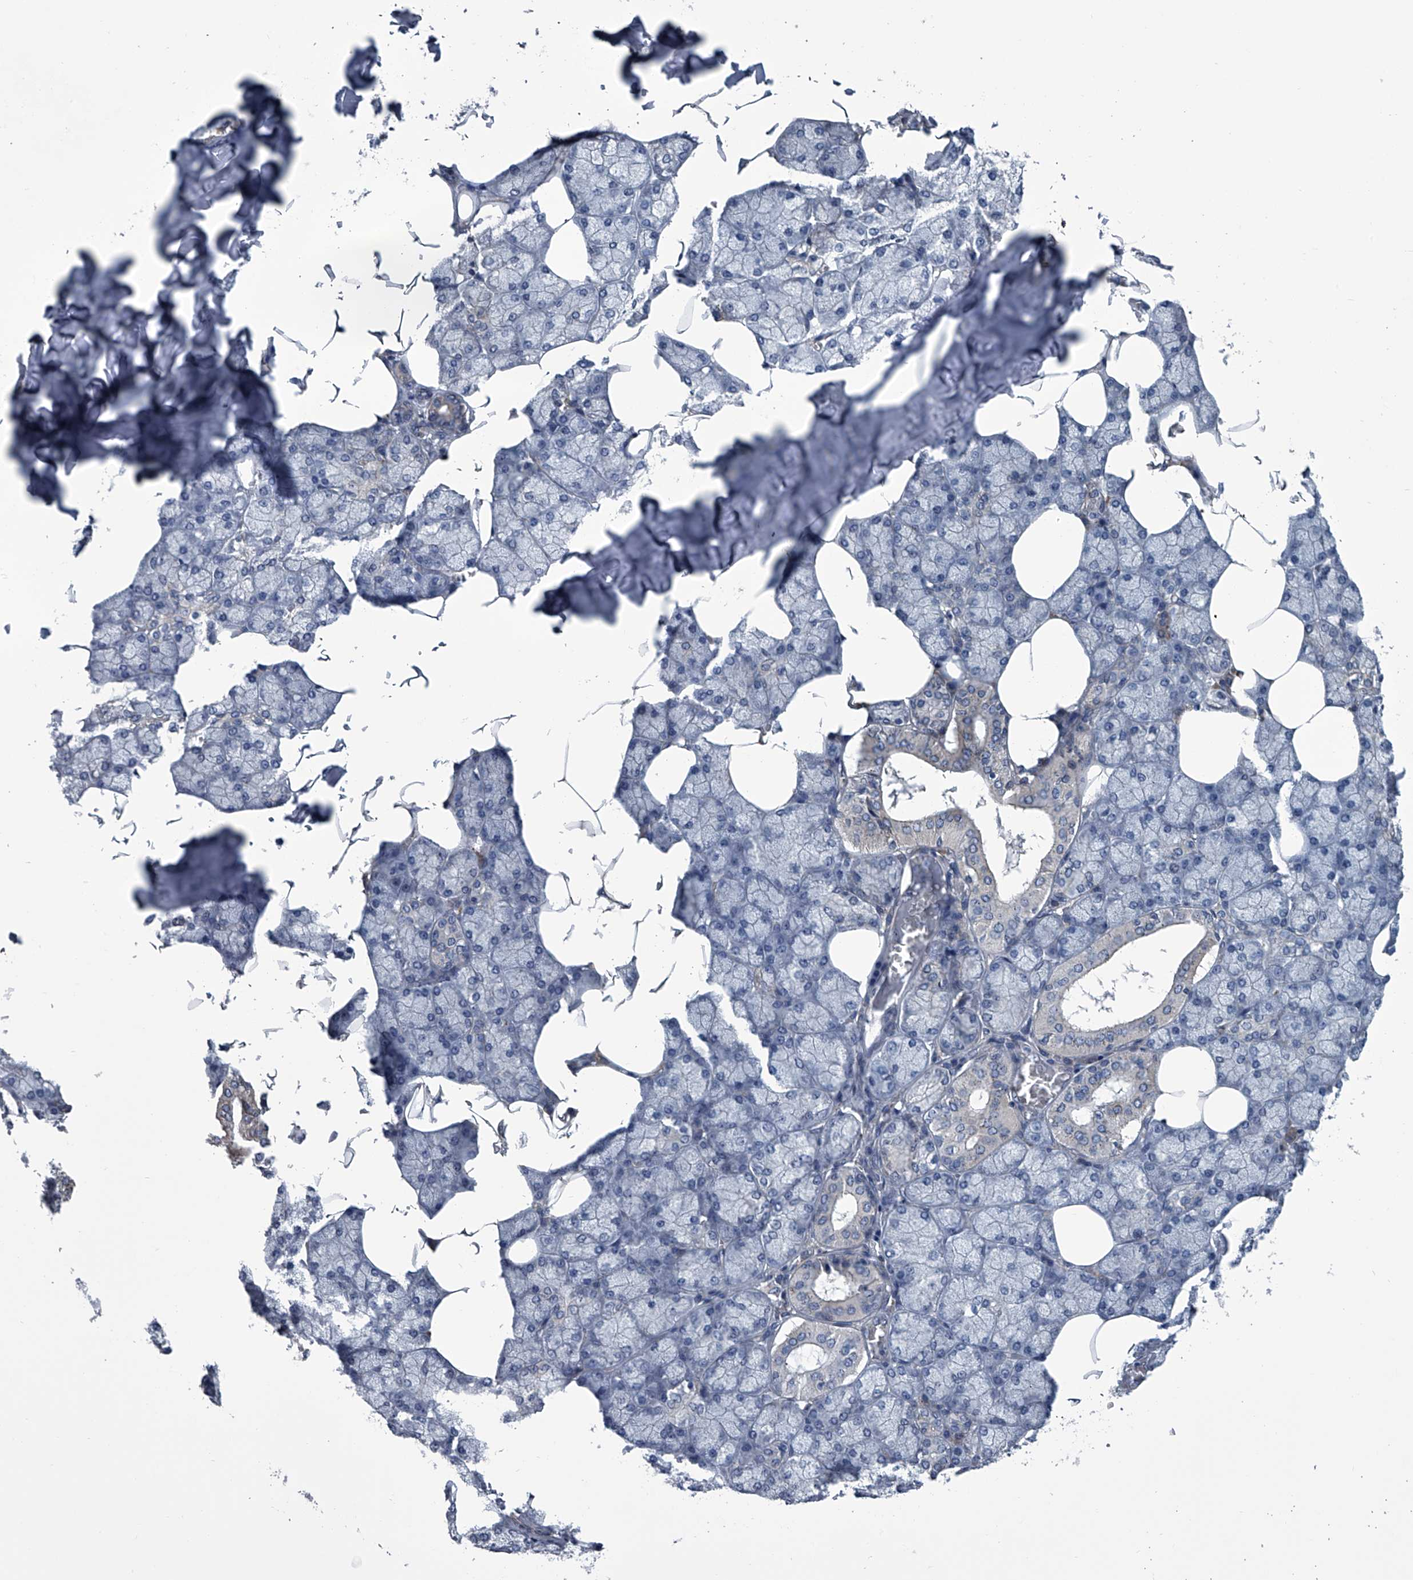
{"staining": {"intensity": "negative", "quantity": "none", "location": "none"}, "tissue": "salivary gland", "cell_type": "Glandular cells", "image_type": "normal", "snomed": [{"axis": "morphology", "description": "Normal tissue, NOS"}, {"axis": "topography", "description": "Salivary gland"}], "caption": "High power microscopy micrograph of an immunohistochemistry micrograph of normal salivary gland, revealing no significant expression in glandular cells. (DAB IHC with hematoxylin counter stain).", "gene": "ABCG1", "patient": {"sex": "male", "age": 62}}